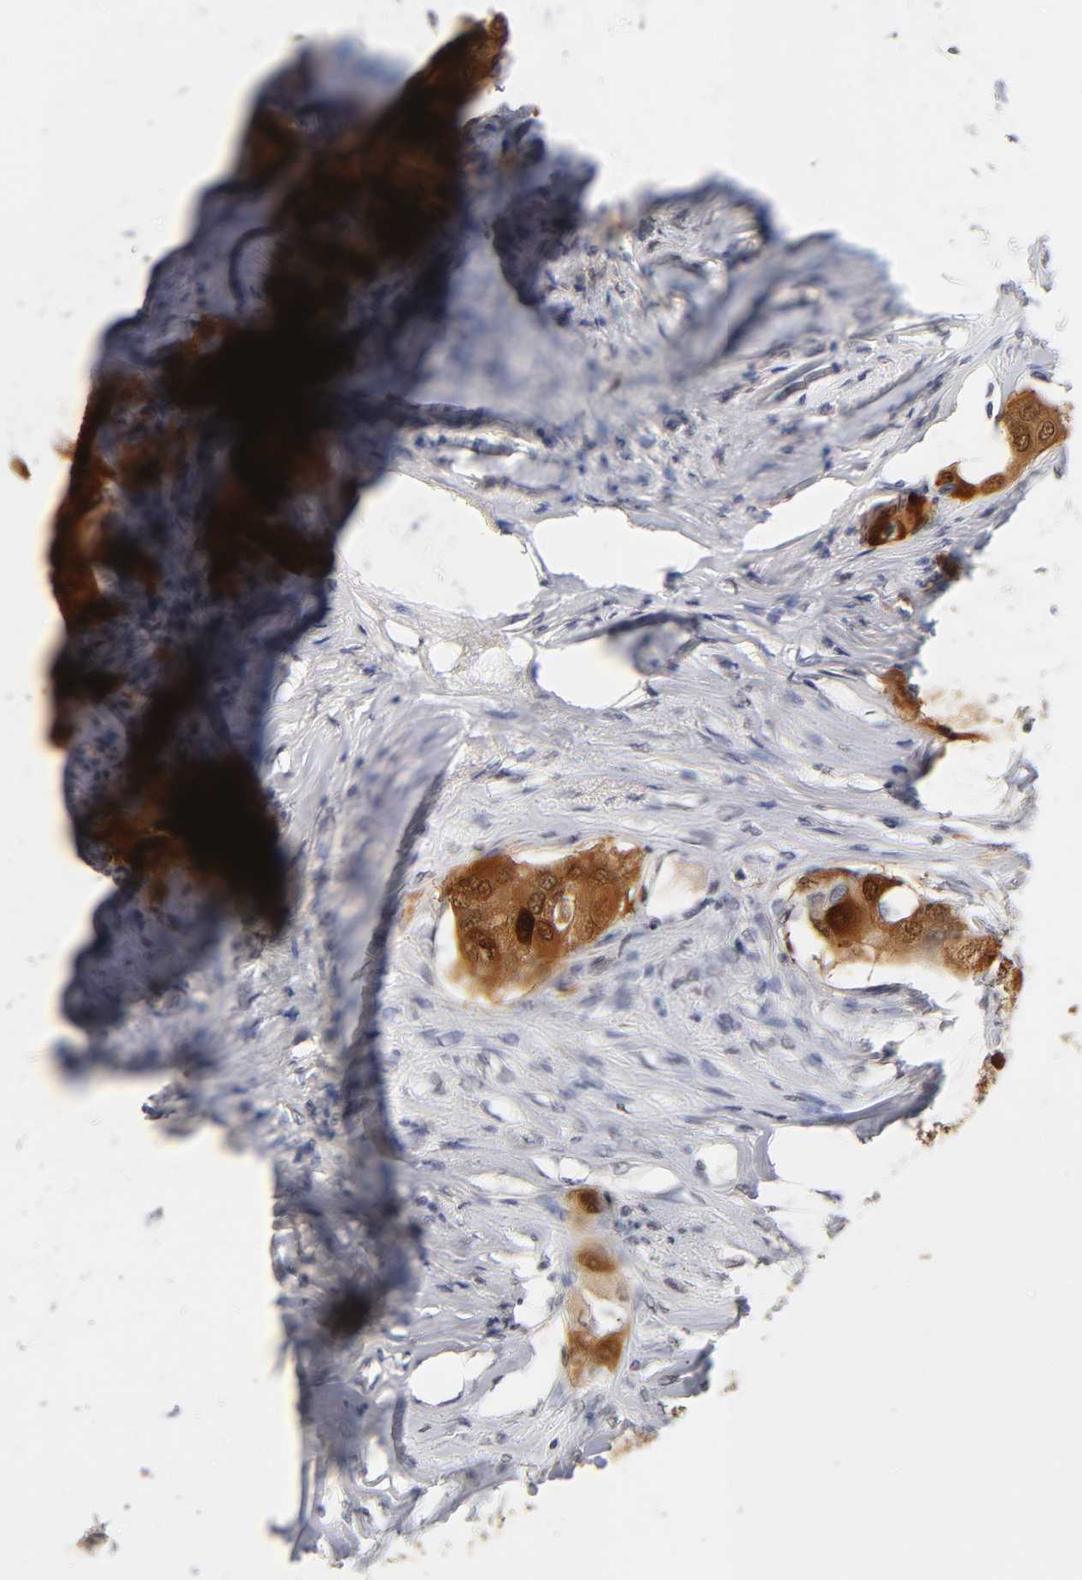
{"staining": {"intensity": "moderate", "quantity": ">75%", "location": "cytoplasmic/membranous,nuclear"}, "tissue": "breast cancer", "cell_type": "Tumor cells", "image_type": "cancer", "snomed": [{"axis": "morphology", "description": "Normal tissue, NOS"}, {"axis": "morphology", "description": "Duct carcinoma"}, {"axis": "topography", "description": "Breast"}], "caption": "Brown immunohistochemical staining in human infiltrating ductal carcinoma (breast) demonstrates moderate cytoplasmic/membranous and nuclear staining in about >75% of tumor cells.", "gene": "CRABP2", "patient": {"sex": "female", "age": 49}}